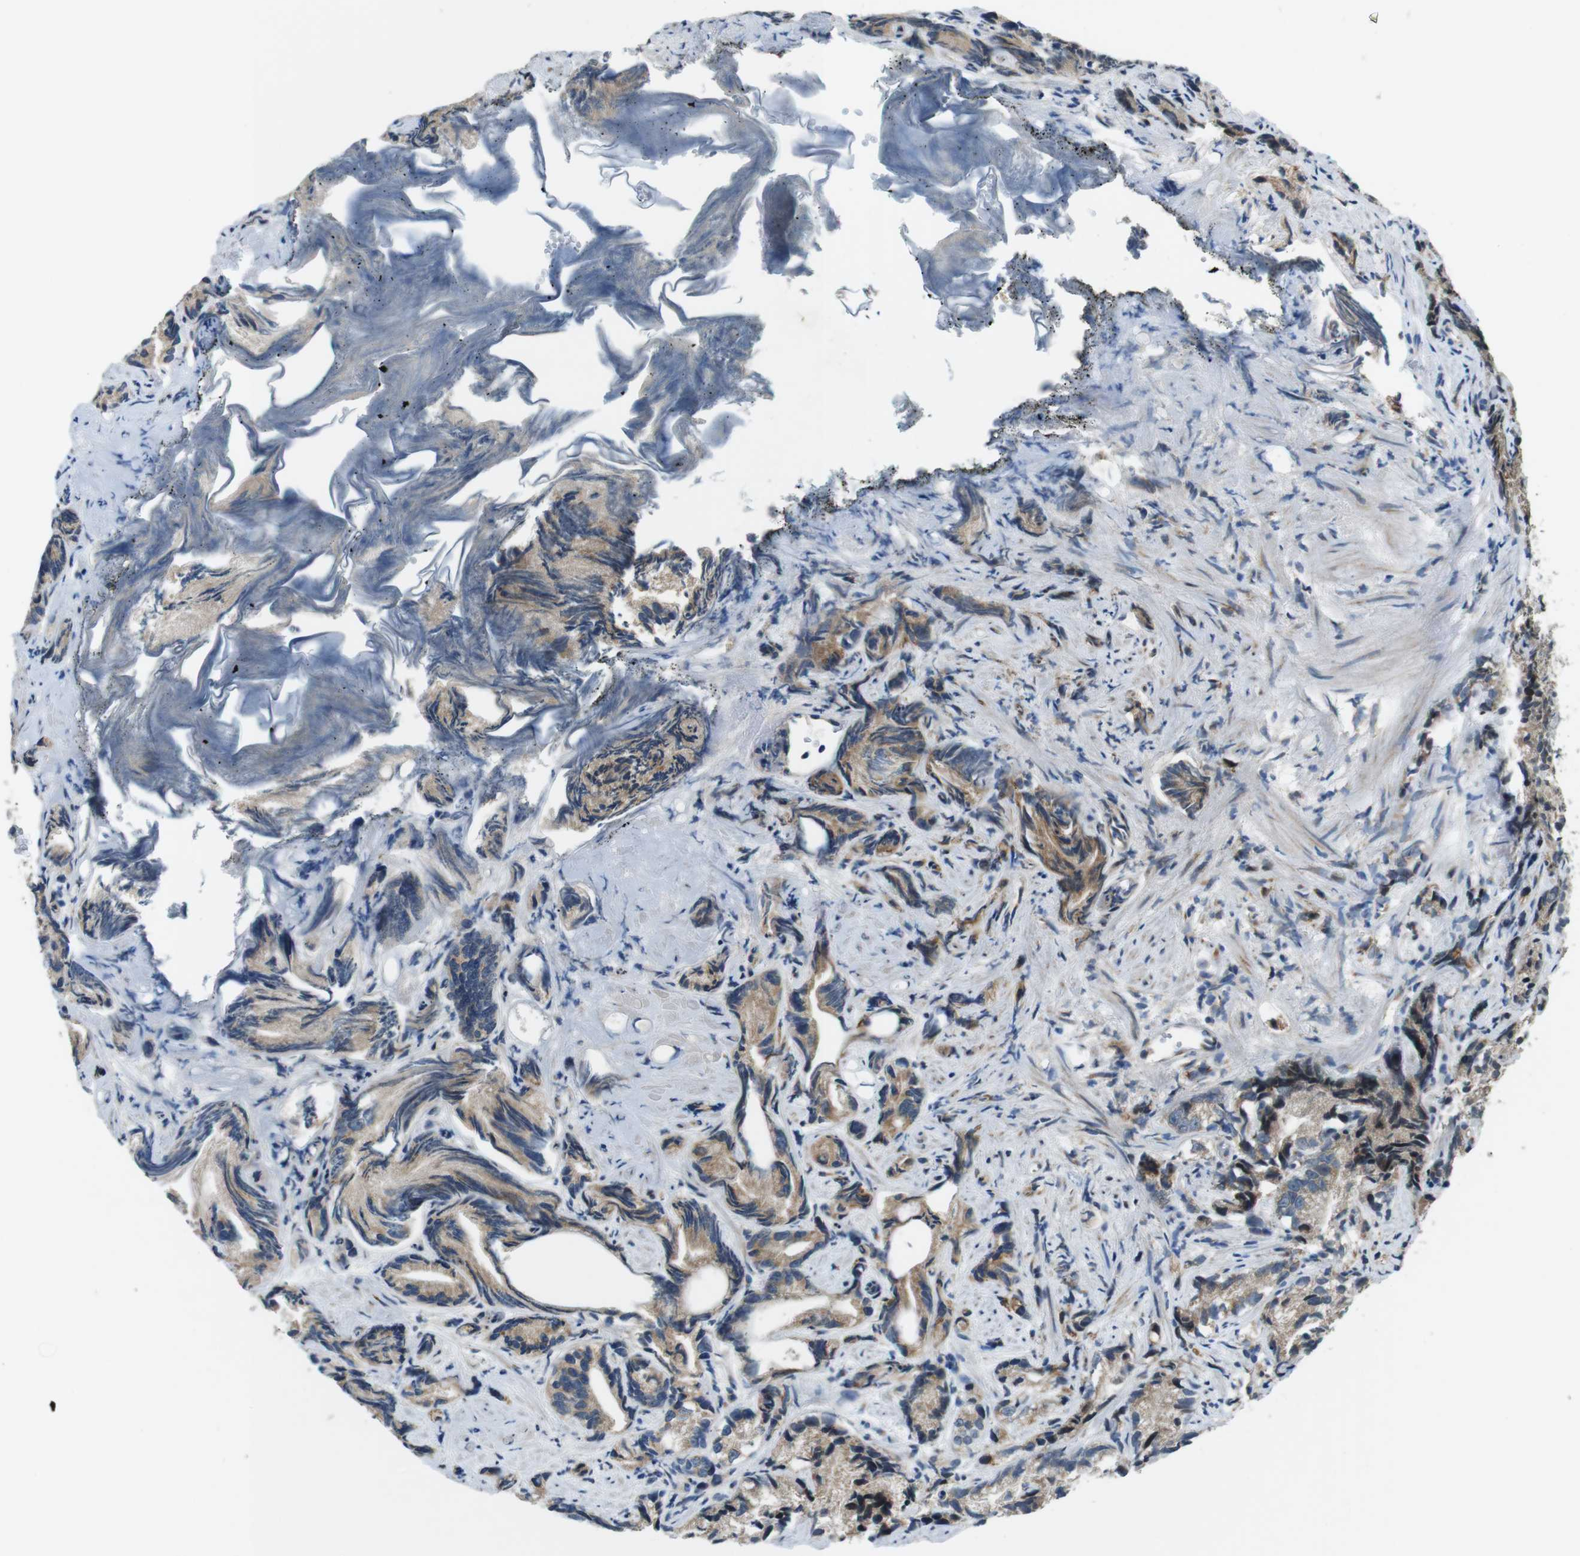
{"staining": {"intensity": "moderate", "quantity": ">75%", "location": "cytoplasmic/membranous"}, "tissue": "prostate cancer", "cell_type": "Tumor cells", "image_type": "cancer", "snomed": [{"axis": "morphology", "description": "Adenocarcinoma, Low grade"}, {"axis": "topography", "description": "Prostate"}], "caption": "Immunohistochemical staining of human prostate cancer (adenocarcinoma (low-grade)) displays medium levels of moderate cytoplasmic/membranous positivity in about >75% of tumor cells.", "gene": "PALD1", "patient": {"sex": "male", "age": 89}}